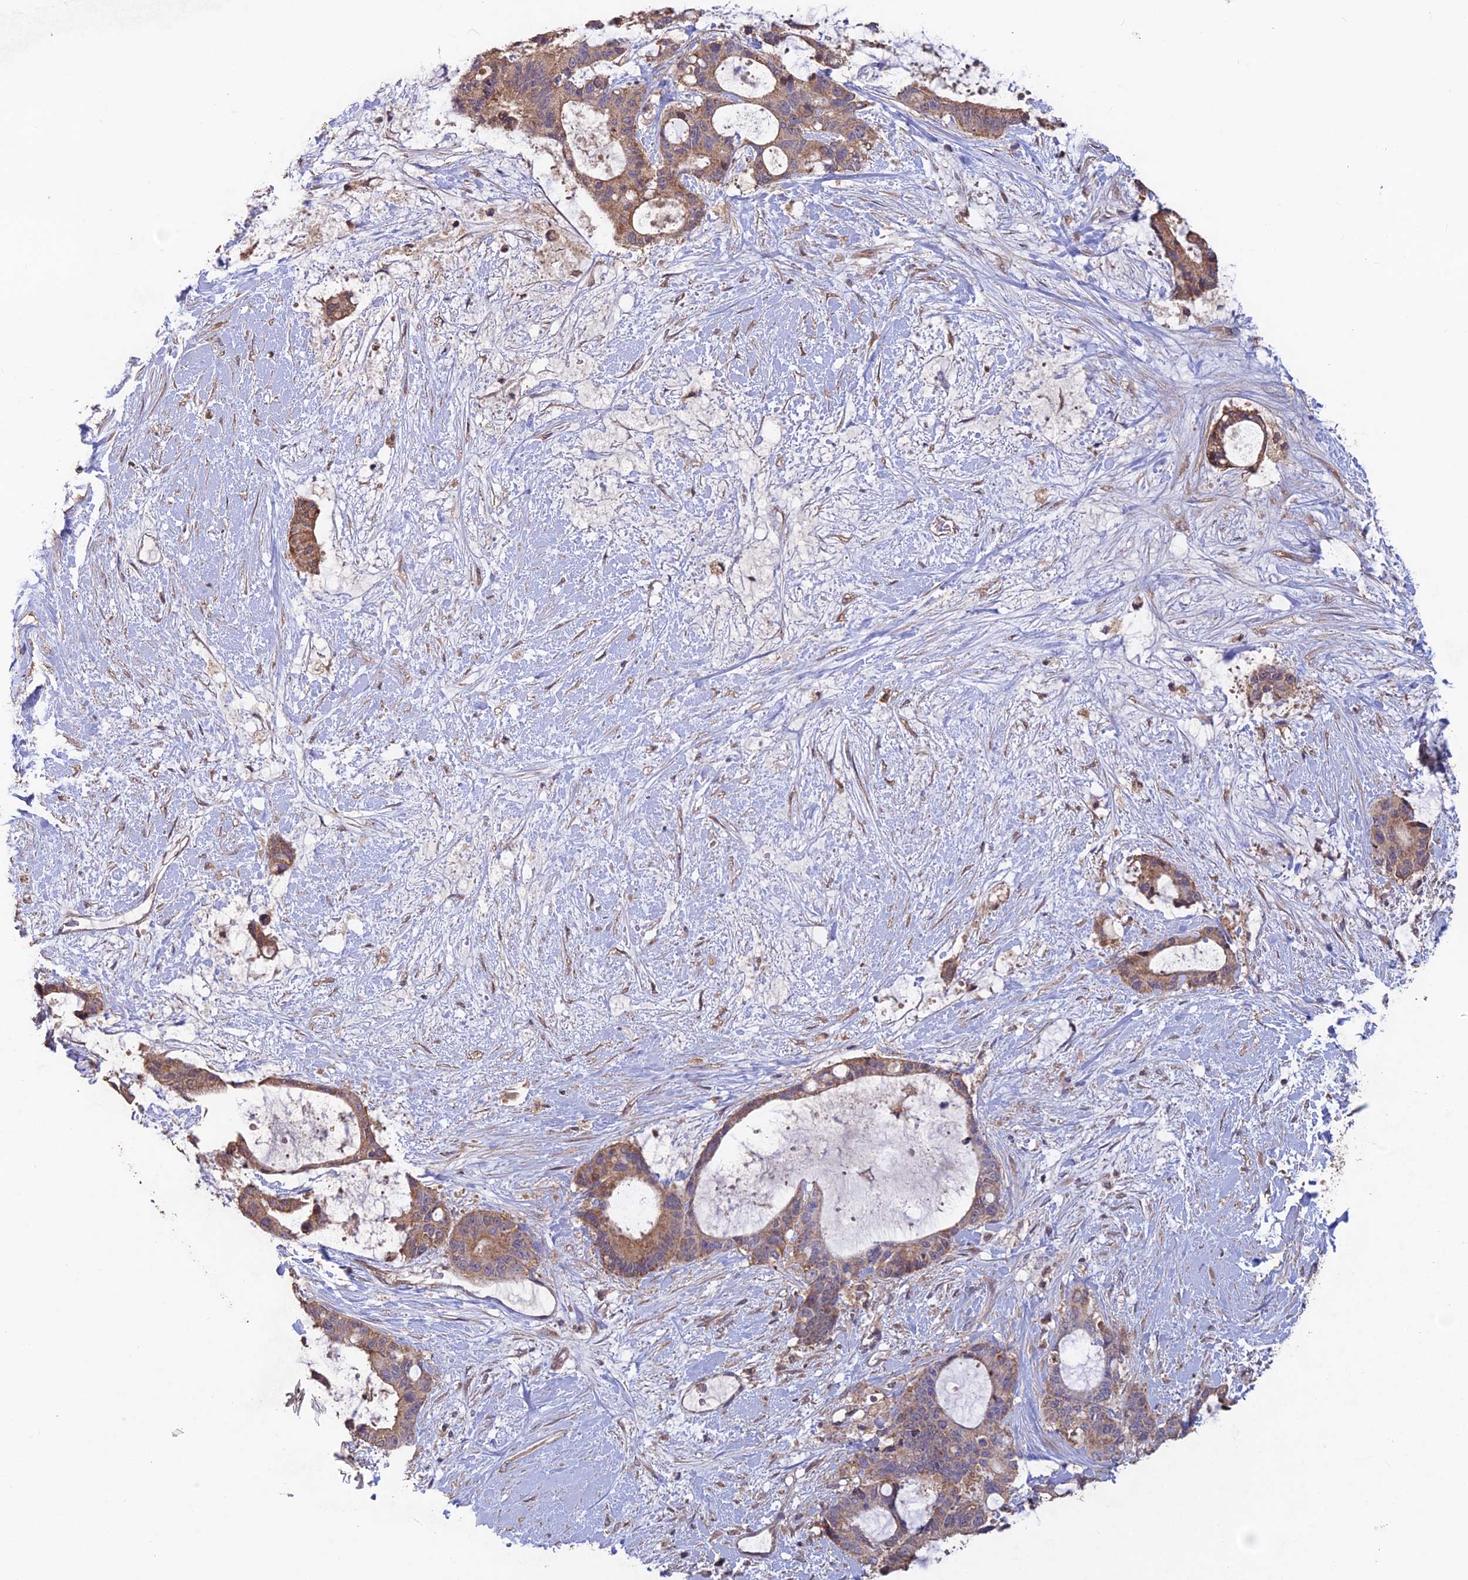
{"staining": {"intensity": "moderate", "quantity": ">75%", "location": "cytoplasmic/membranous"}, "tissue": "liver cancer", "cell_type": "Tumor cells", "image_type": "cancer", "snomed": [{"axis": "morphology", "description": "Normal tissue, NOS"}, {"axis": "morphology", "description": "Cholangiocarcinoma"}, {"axis": "topography", "description": "Liver"}, {"axis": "topography", "description": "Peripheral nerve tissue"}], "caption": "This histopathology image reveals liver cholangiocarcinoma stained with immunohistochemistry (IHC) to label a protein in brown. The cytoplasmic/membranous of tumor cells show moderate positivity for the protein. Nuclei are counter-stained blue.", "gene": "SHISA5", "patient": {"sex": "female", "age": 73}}